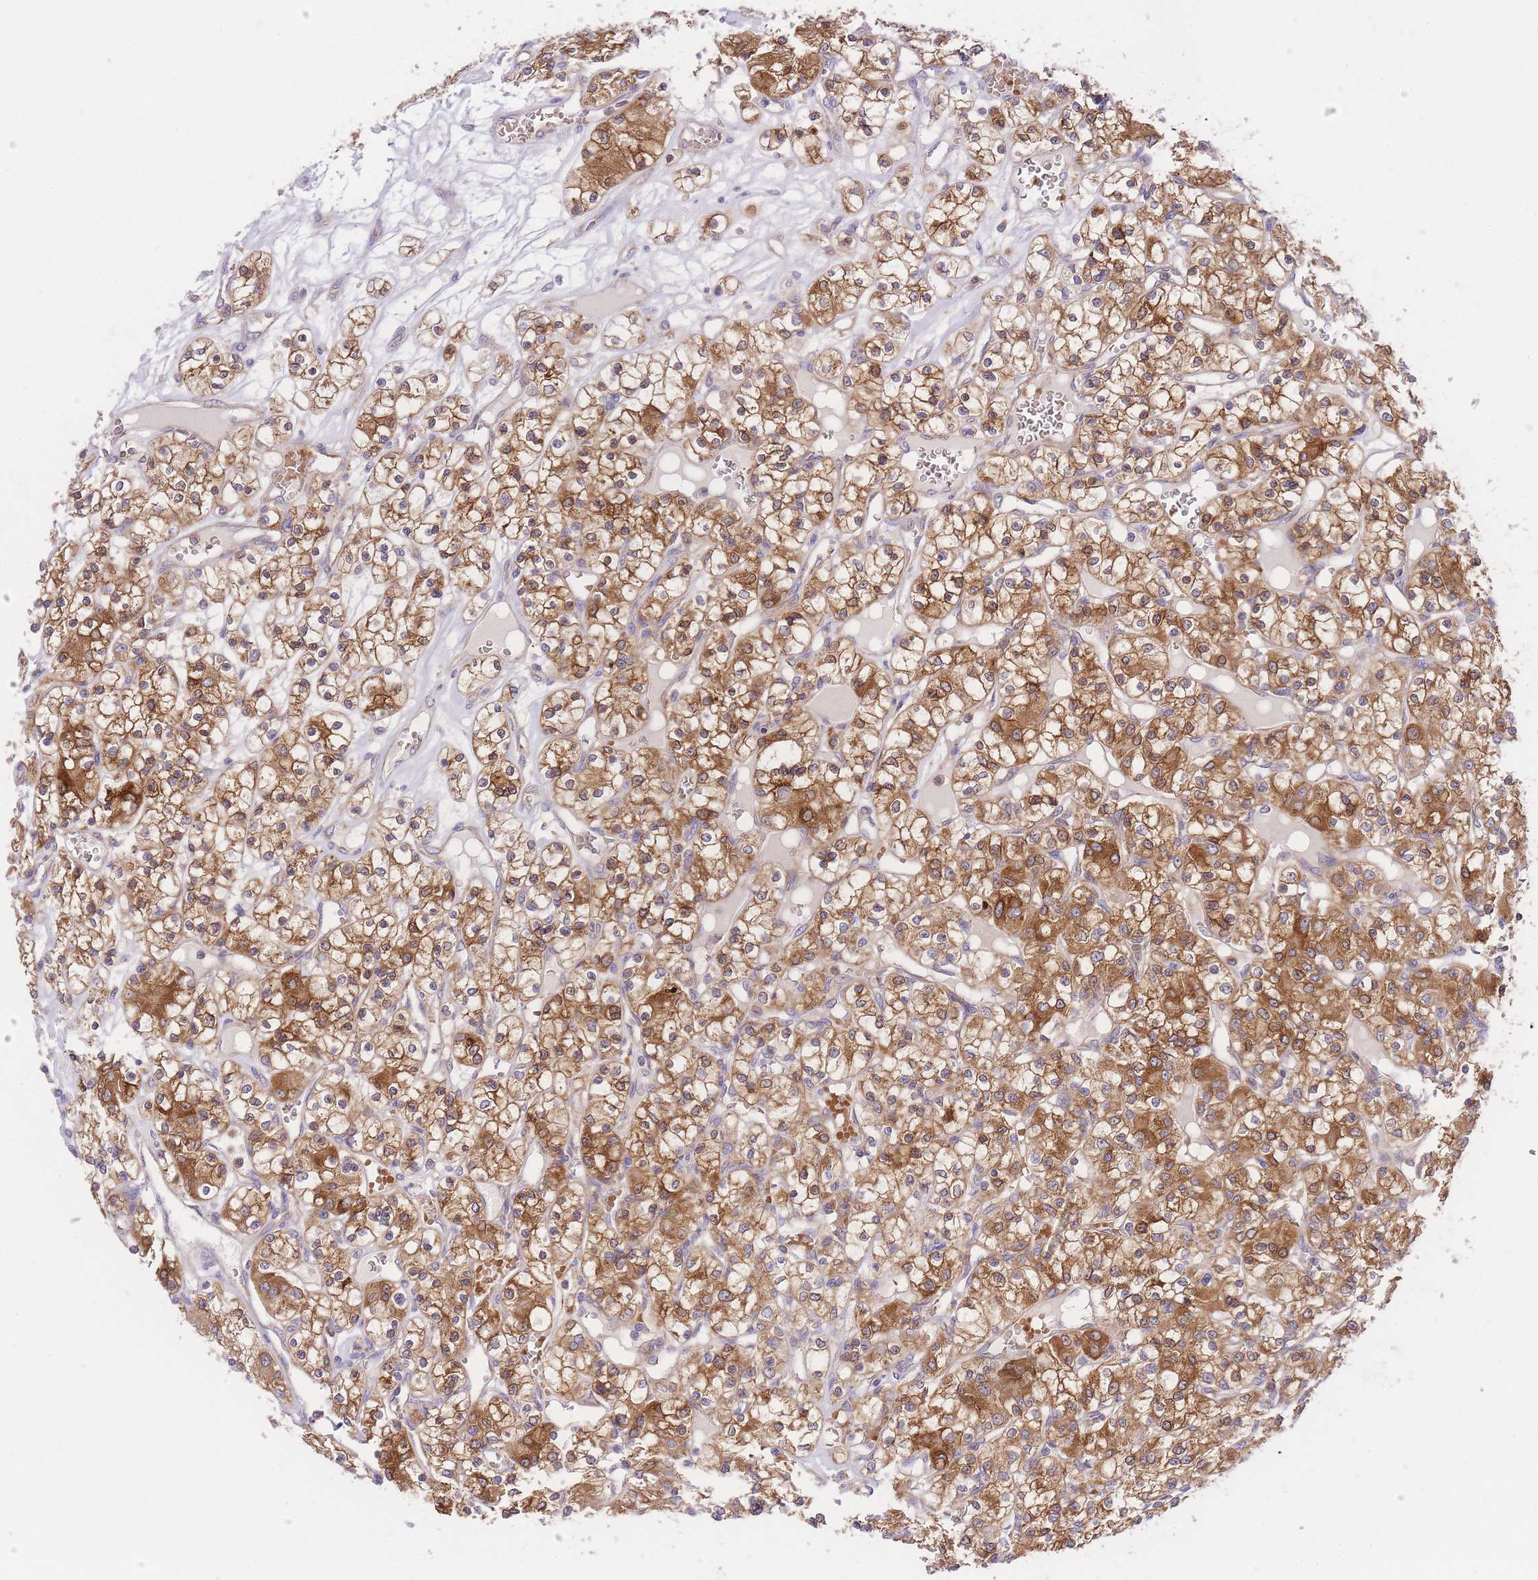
{"staining": {"intensity": "strong", "quantity": ">75%", "location": "cytoplasmic/membranous"}, "tissue": "renal cancer", "cell_type": "Tumor cells", "image_type": "cancer", "snomed": [{"axis": "morphology", "description": "Adenocarcinoma, NOS"}, {"axis": "topography", "description": "Kidney"}], "caption": "Adenocarcinoma (renal) stained with DAB (3,3'-diaminobenzidine) immunohistochemistry demonstrates high levels of strong cytoplasmic/membranous staining in about >75% of tumor cells.", "gene": "INSYN2B", "patient": {"sex": "female", "age": 59}}